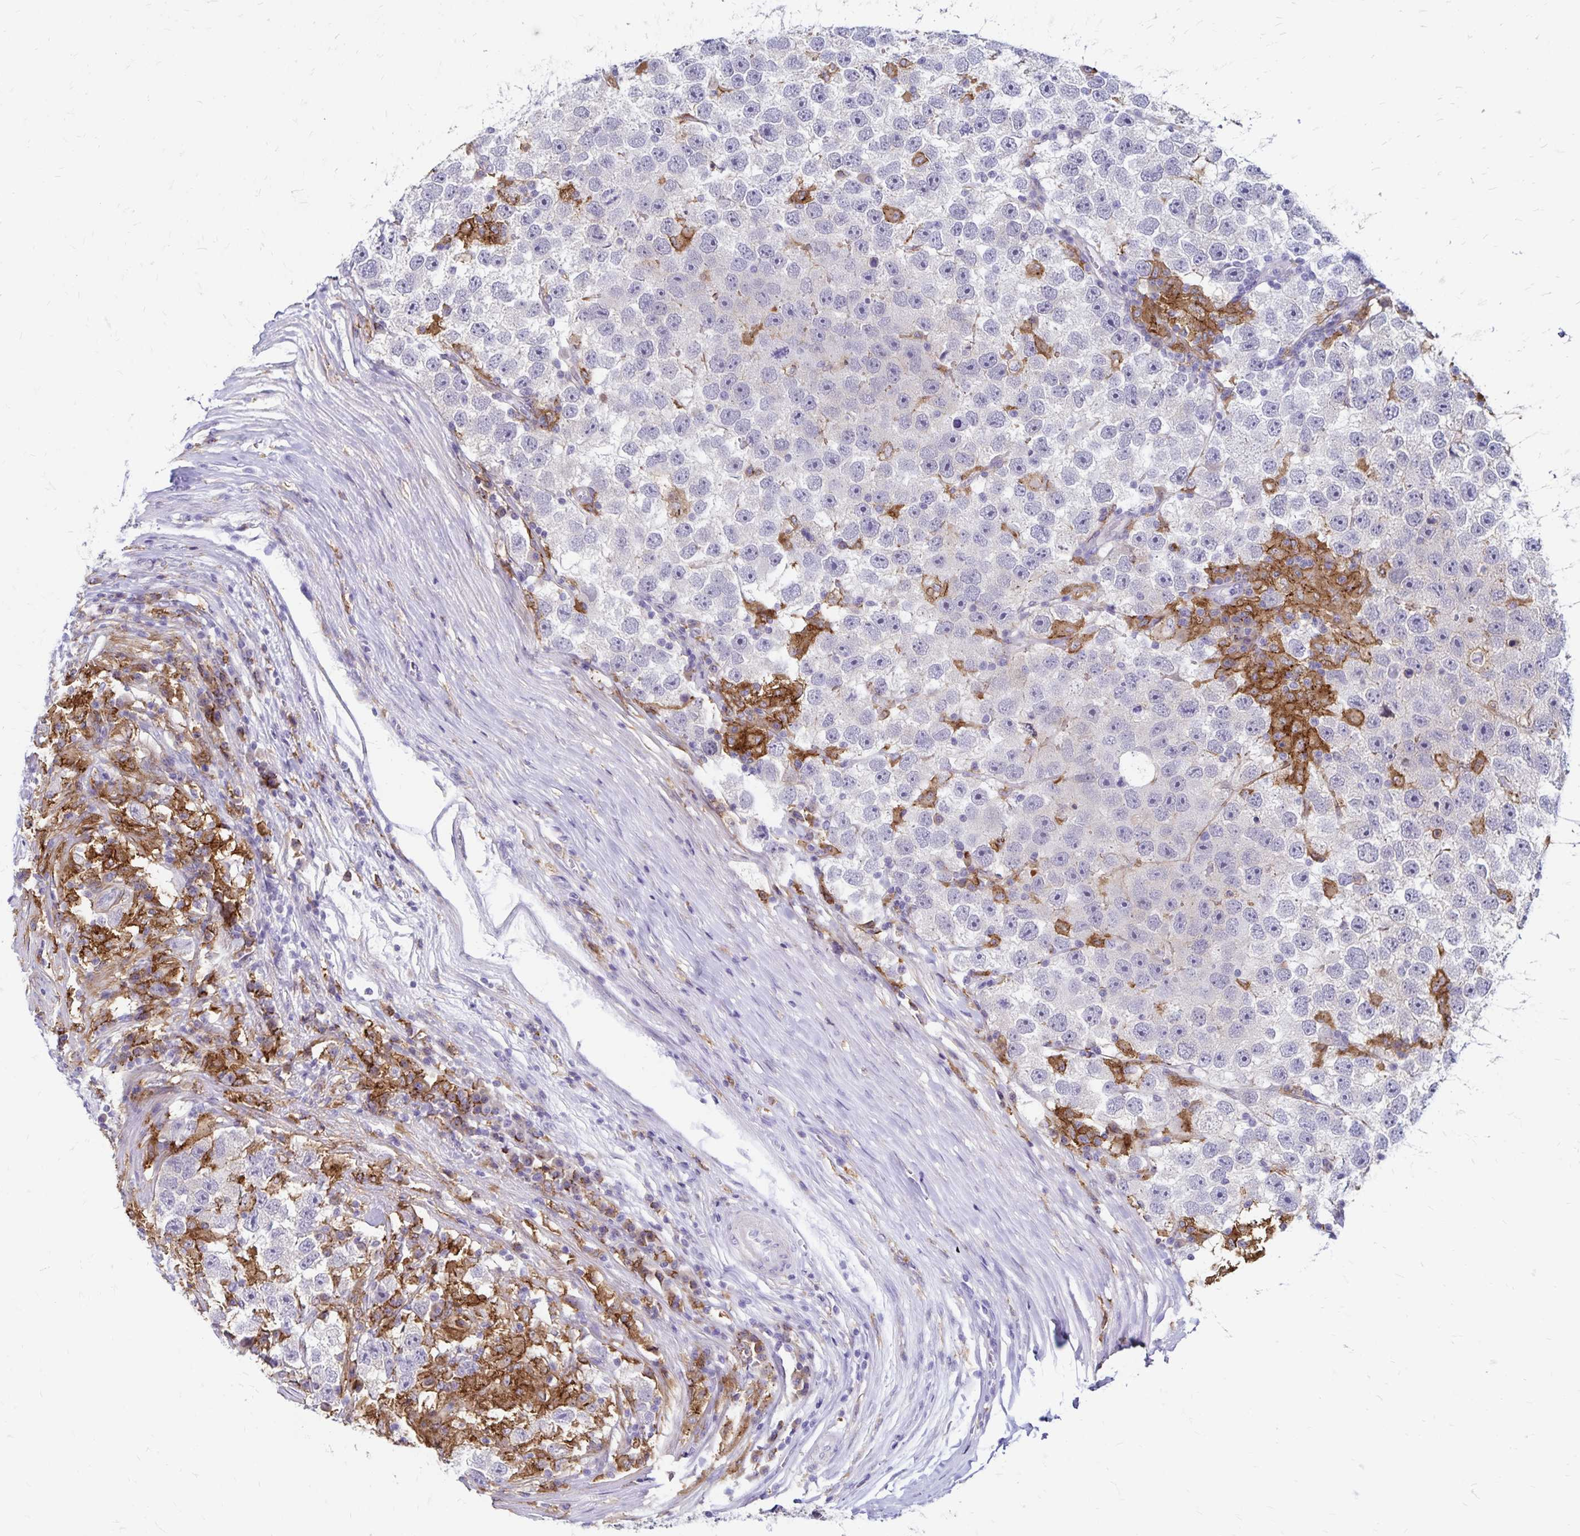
{"staining": {"intensity": "negative", "quantity": "none", "location": "none"}, "tissue": "testis cancer", "cell_type": "Tumor cells", "image_type": "cancer", "snomed": [{"axis": "morphology", "description": "Seminoma, NOS"}, {"axis": "topography", "description": "Testis"}], "caption": "Immunohistochemistry of seminoma (testis) exhibits no expression in tumor cells.", "gene": "TNS3", "patient": {"sex": "male", "age": 26}}